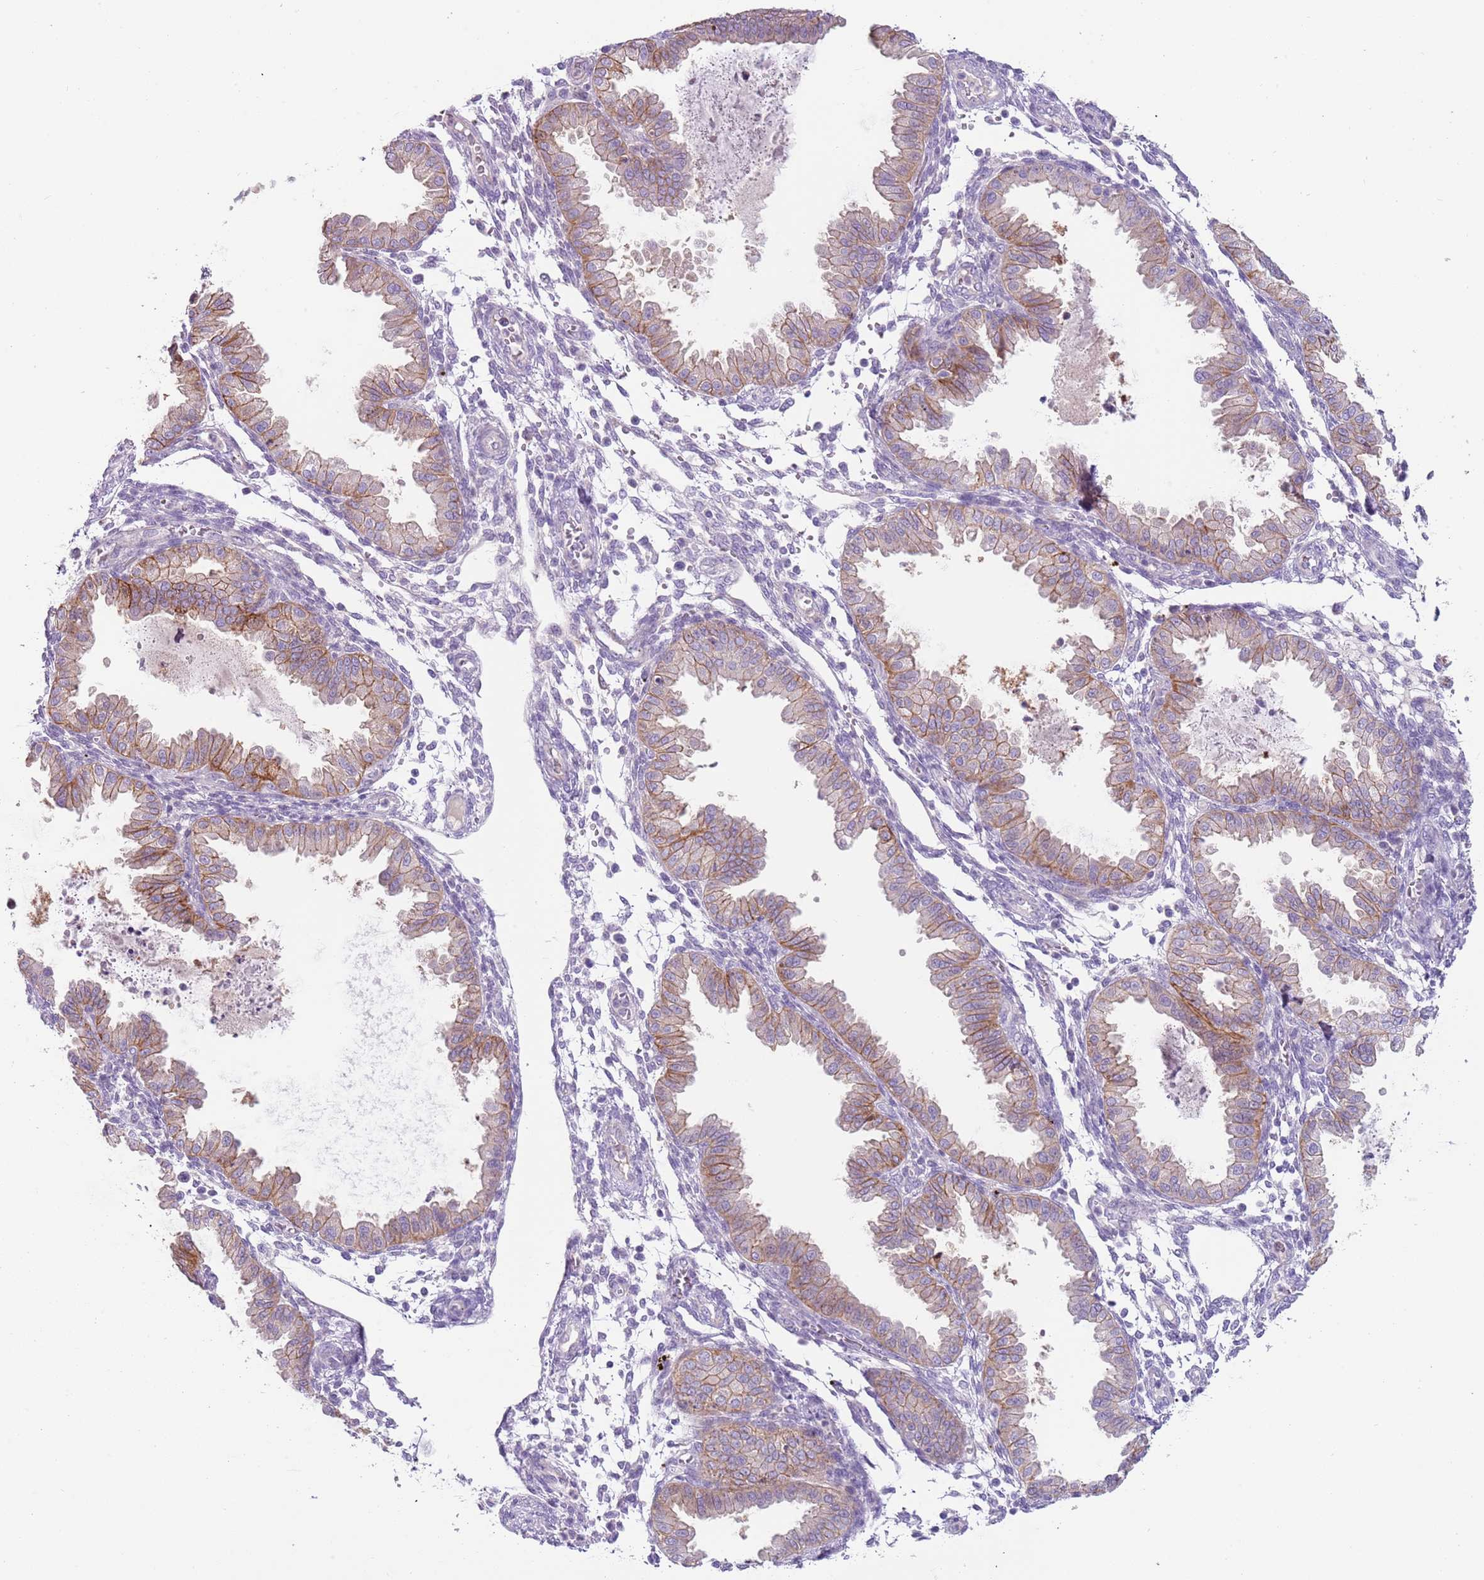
{"staining": {"intensity": "negative", "quantity": "none", "location": "none"}, "tissue": "endometrium", "cell_type": "Cells in endometrial stroma", "image_type": "normal", "snomed": [{"axis": "morphology", "description": "Normal tissue, NOS"}, {"axis": "topography", "description": "Endometrium"}], "caption": "High power microscopy histopathology image of an IHC image of unremarkable endometrium, revealing no significant expression in cells in endometrial stroma.", "gene": "C2CD3", "patient": {"sex": "female", "age": 33}}